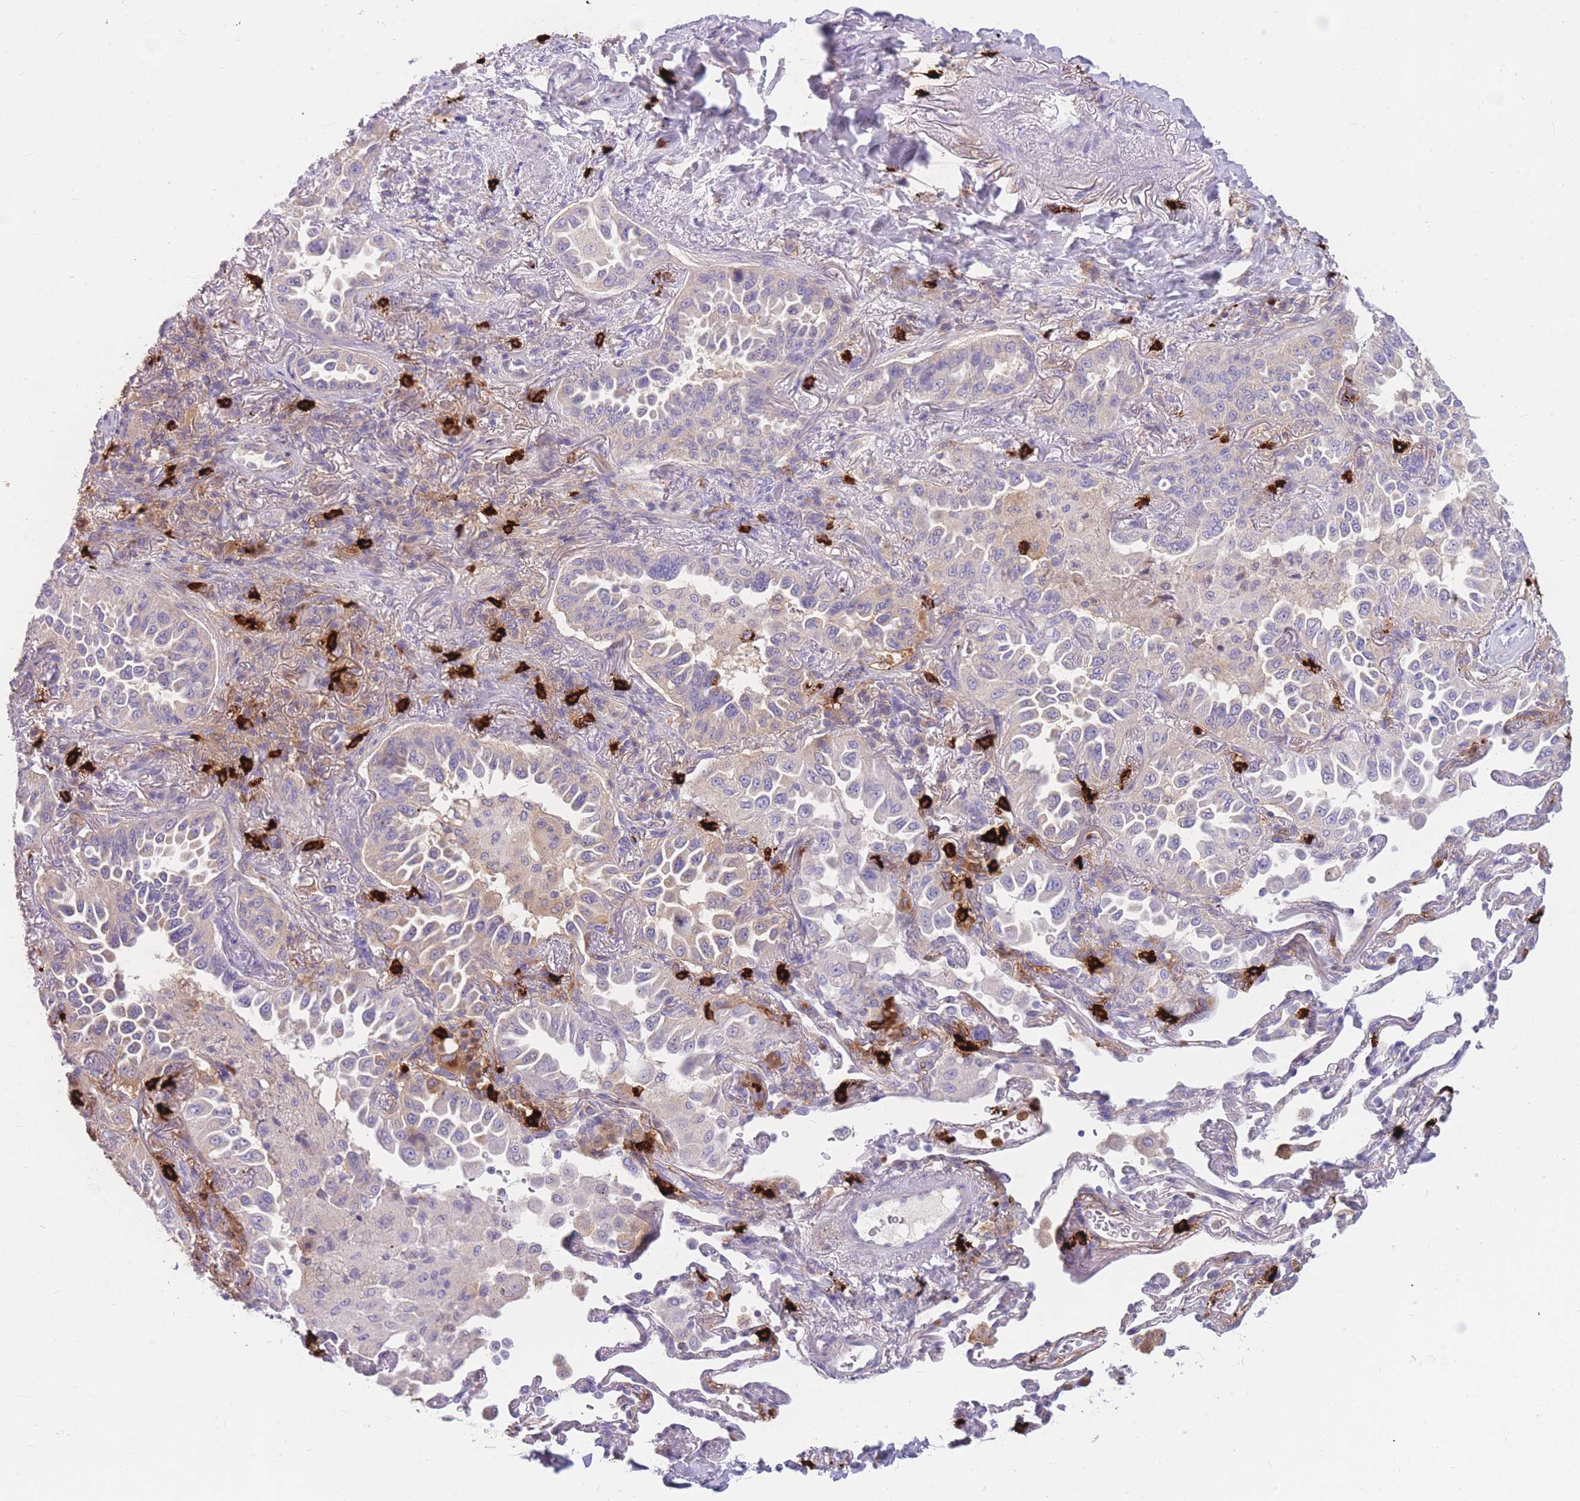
{"staining": {"intensity": "weak", "quantity": "<25%", "location": "cytoplasmic/membranous"}, "tissue": "lung cancer", "cell_type": "Tumor cells", "image_type": "cancer", "snomed": [{"axis": "morphology", "description": "Adenocarcinoma, NOS"}, {"axis": "topography", "description": "Lung"}], "caption": "The IHC photomicrograph has no significant positivity in tumor cells of adenocarcinoma (lung) tissue.", "gene": "TPSAB1", "patient": {"sex": "female", "age": 69}}